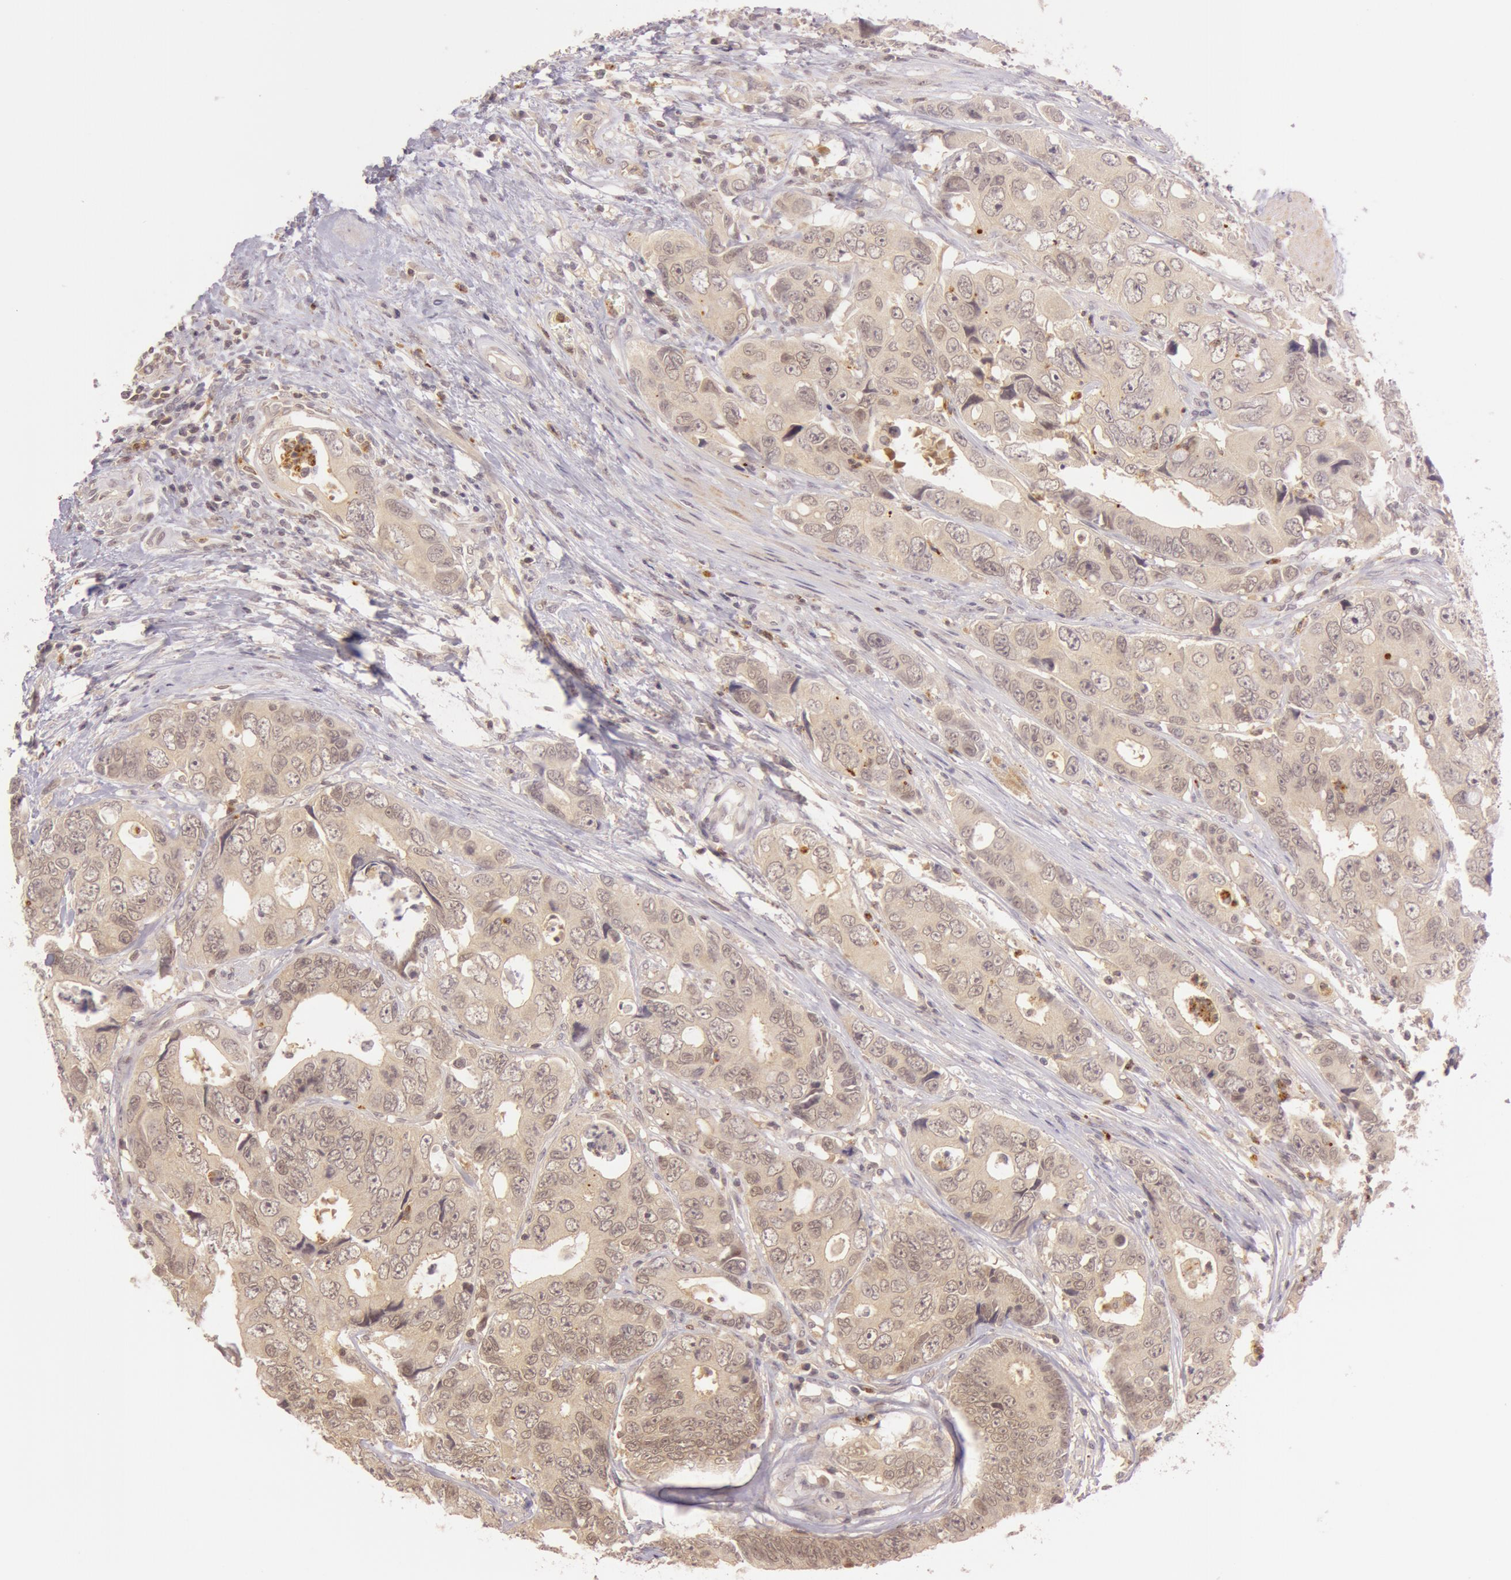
{"staining": {"intensity": "moderate", "quantity": ">75%", "location": "cytoplasmic/membranous"}, "tissue": "colorectal cancer", "cell_type": "Tumor cells", "image_type": "cancer", "snomed": [{"axis": "morphology", "description": "Adenocarcinoma, NOS"}, {"axis": "topography", "description": "Rectum"}], "caption": "The image displays staining of colorectal adenocarcinoma, revealing moderate cytoplasmic/membranous protein positivity (brown color) within tumor cells.", "gene": "ATG2B", "patient": {"sex": "female", "age": 67}}